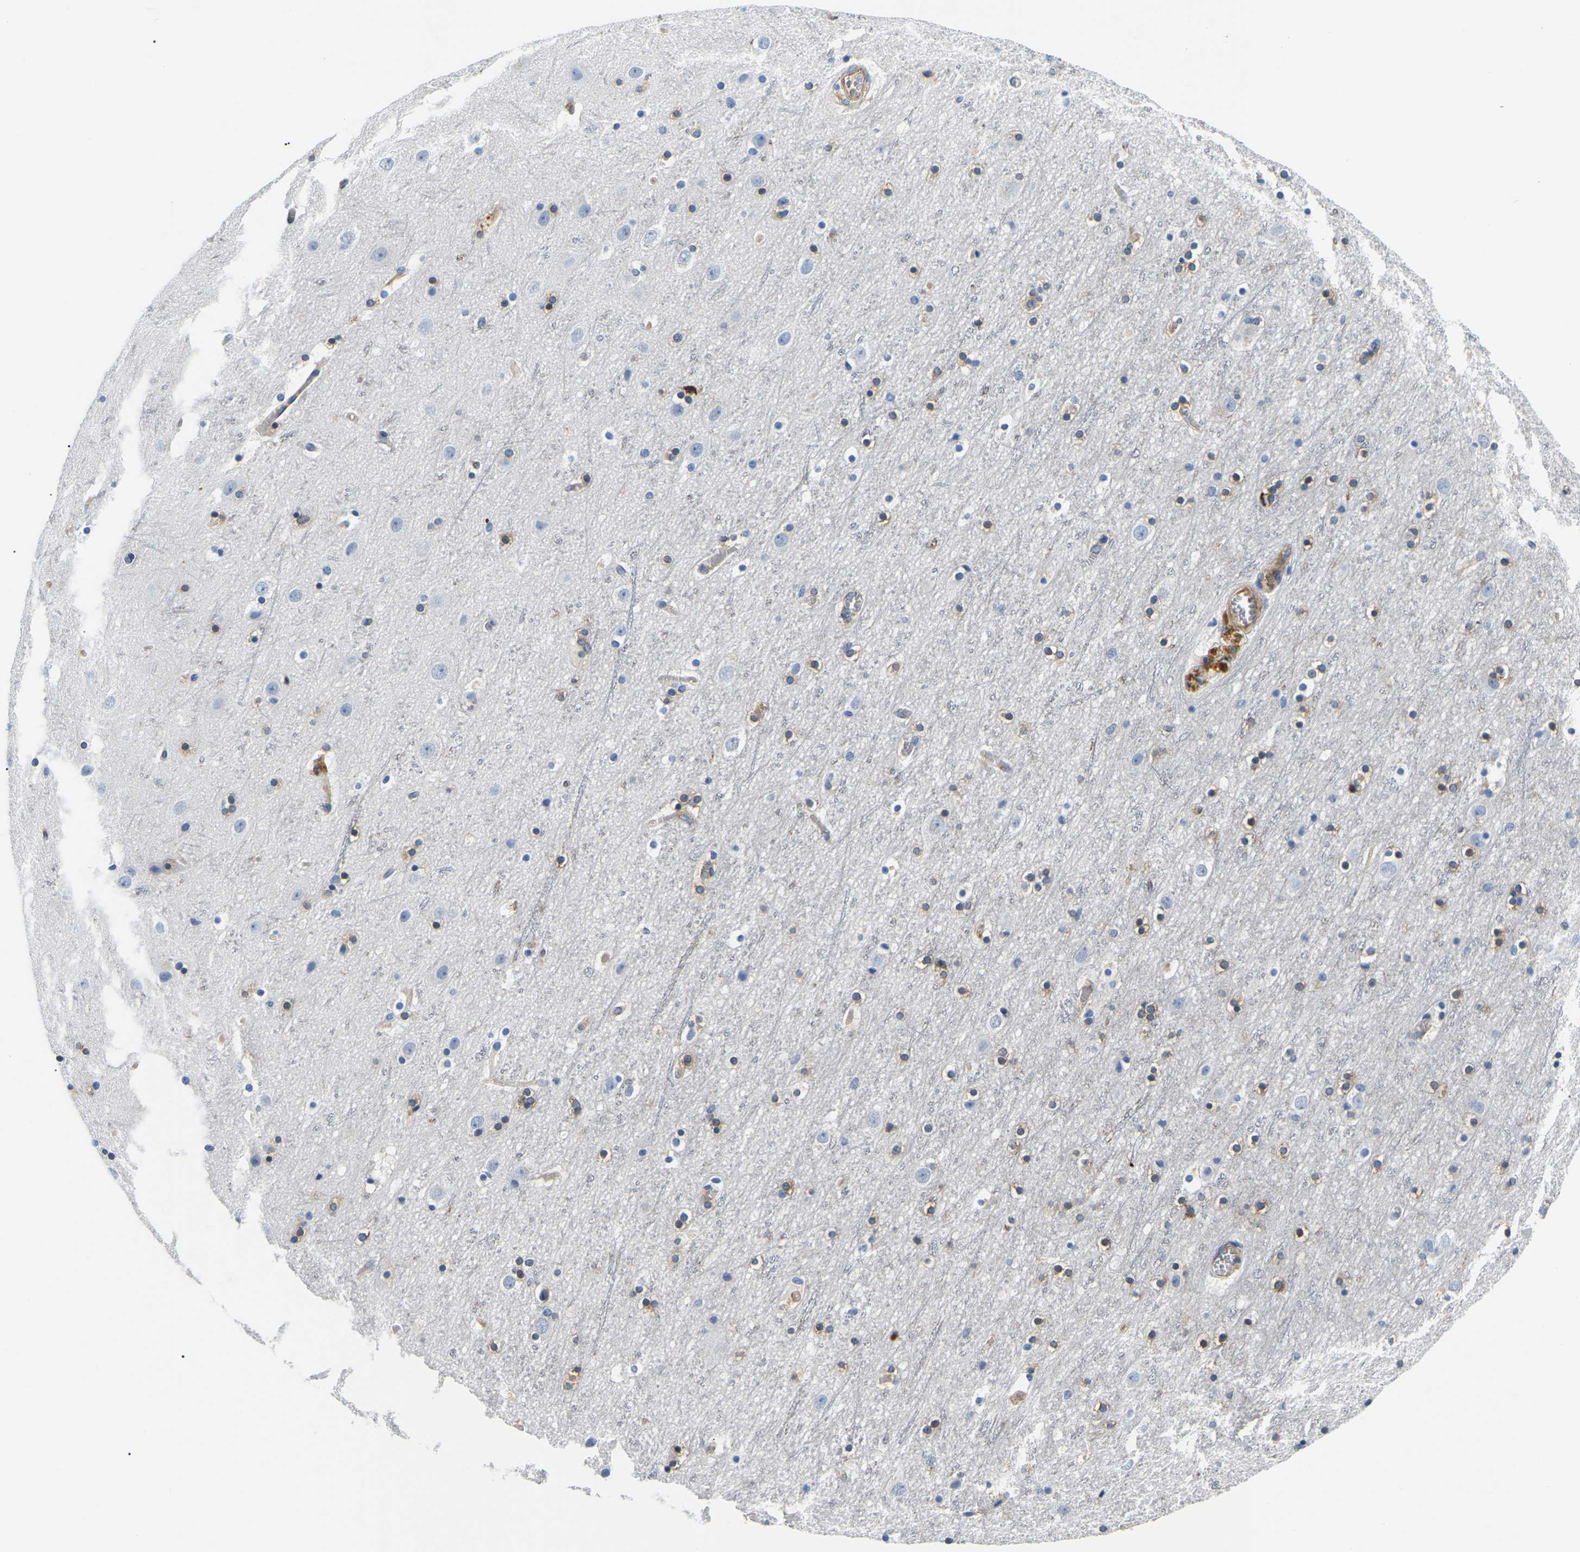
{"staining": {"intensity": "moderate", "quantity": ">75%", "location": "cytoplasmic/membranous"}, "tissue": "cerebral cortex", "cell_type": "Endothelial cells", "image_type": "normal", "snomed": [{"axis": "morphology", "description": "Normal tissue, NOS"}, {"axis": "topography", "description": "Cerebral cortex"}], "caption": "IHC image of normal human cerebral cortex stained for a protein (brown), which reveals medium levels of moderate cytoplasmic/membranous staining in about >75% of endothelial cells.", "gene": "DUSP8", "patient": {"sex": "male", "age": 45}}